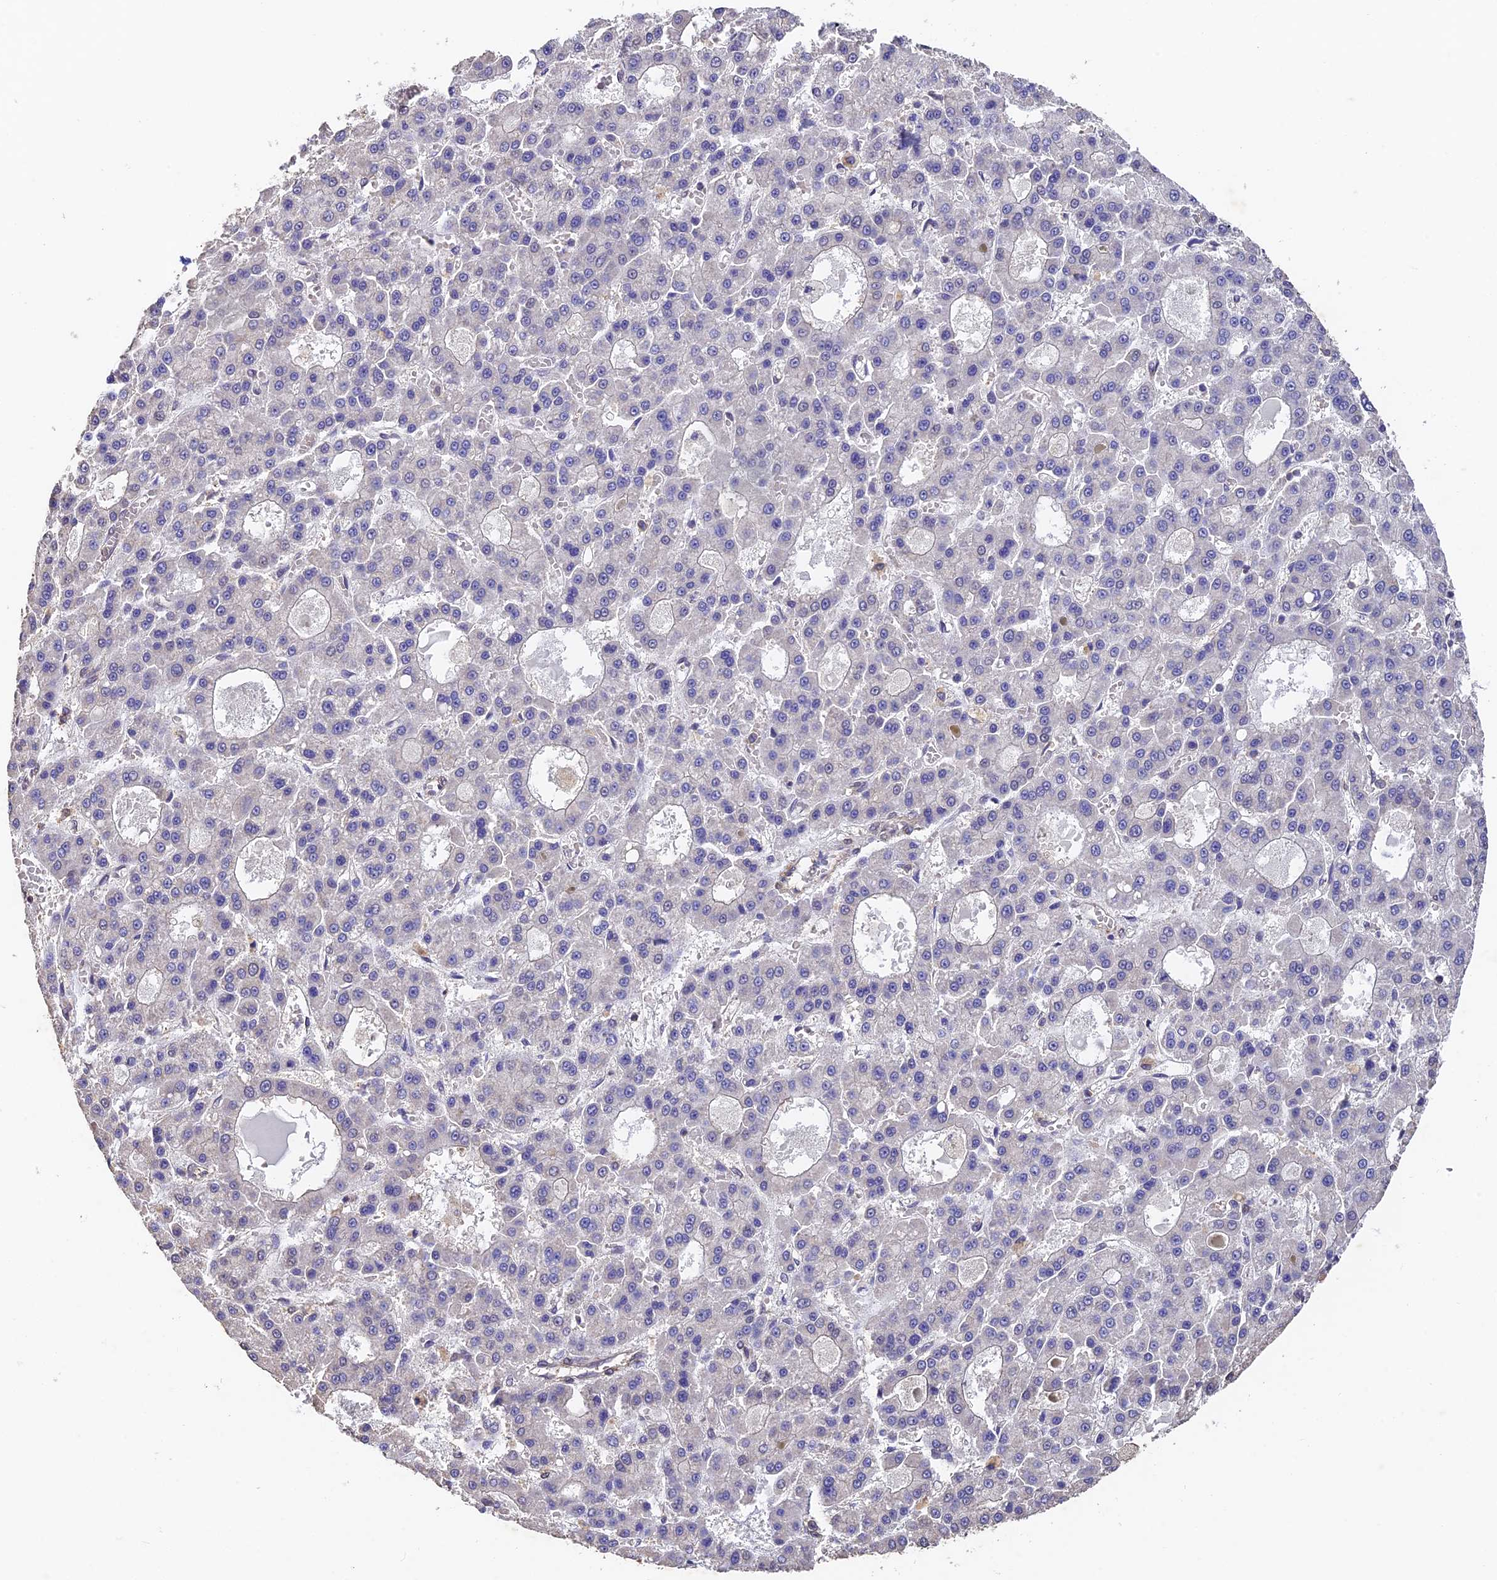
{"staining": {"intensity": "negative", "quantity": "none", "location": "none"}, "tissue": "liver cancer", "cell_type": "Tumor cells", "image_type": "cancer", "snomed": [{"axis": "morphology", "description": "Carcinoma, Hepatocellular, NOS"}, {"axis": "topography", "description": "Liver"}], "caption": "The histopathology image exhibits no staining of tumor cells in liver cancer.", "gene": "SLC11A1", "patient": {"sex": "male", "age": 70}}